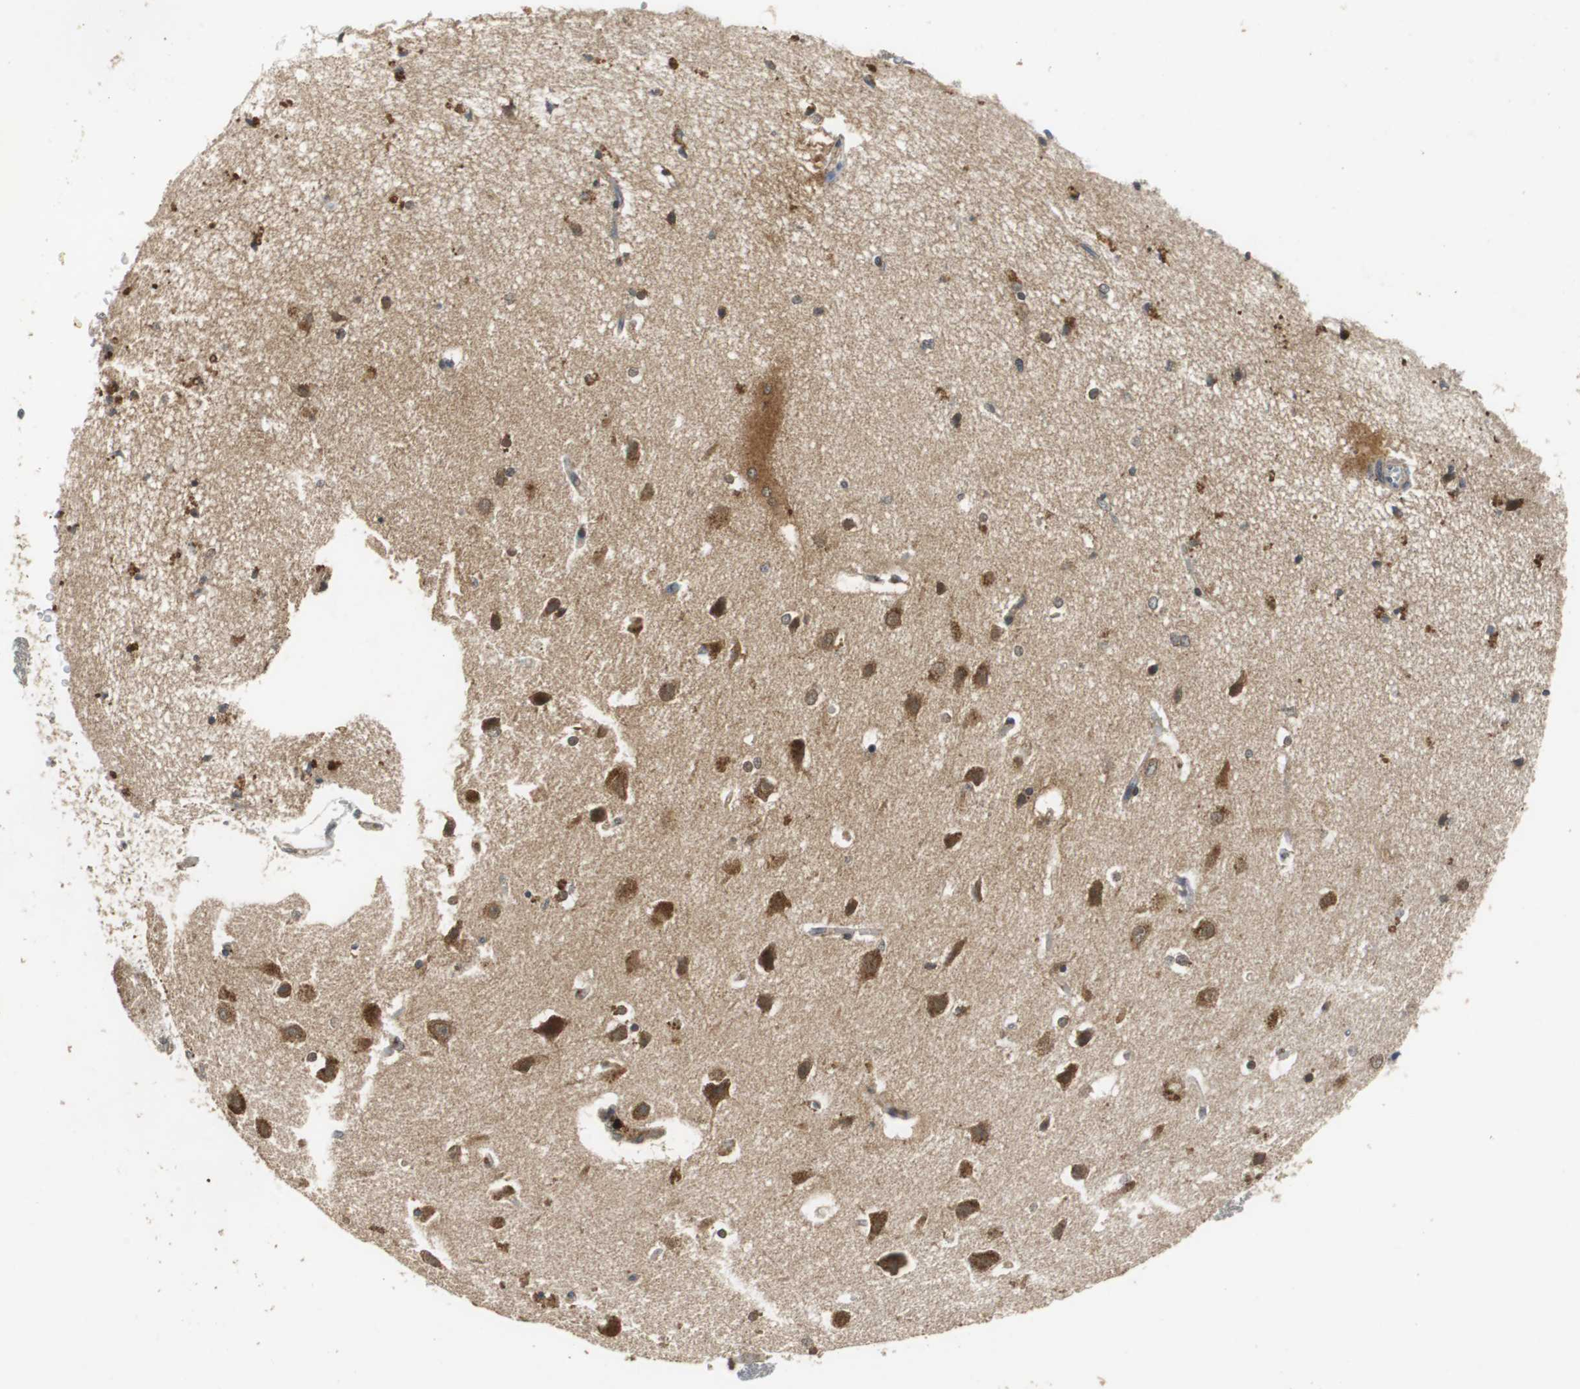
{"staining": {"intensity": "moderate", "quantity": "25%-75%", "location": "cytoplasmic/membranous"}, "tissue": "caudate", "cell_type": "Glial cells", "image_type": "normal", "snomed": [{"axis": "morphology", "description": "Normal tissue, NOS"}, {"axis": "topography", "description": "Lateral ventricle wall"}], "caption": "A brown stain labels moderate cytoplasmic/membranous expression of a protein in glial cells of benign human caudate. Using DAB (brown) and hematoxylin (blue) stains, captured at high magnification using brightfield microscopy.", "gene": "VBP1", "patient": {"sex": "female", "age": 54}}